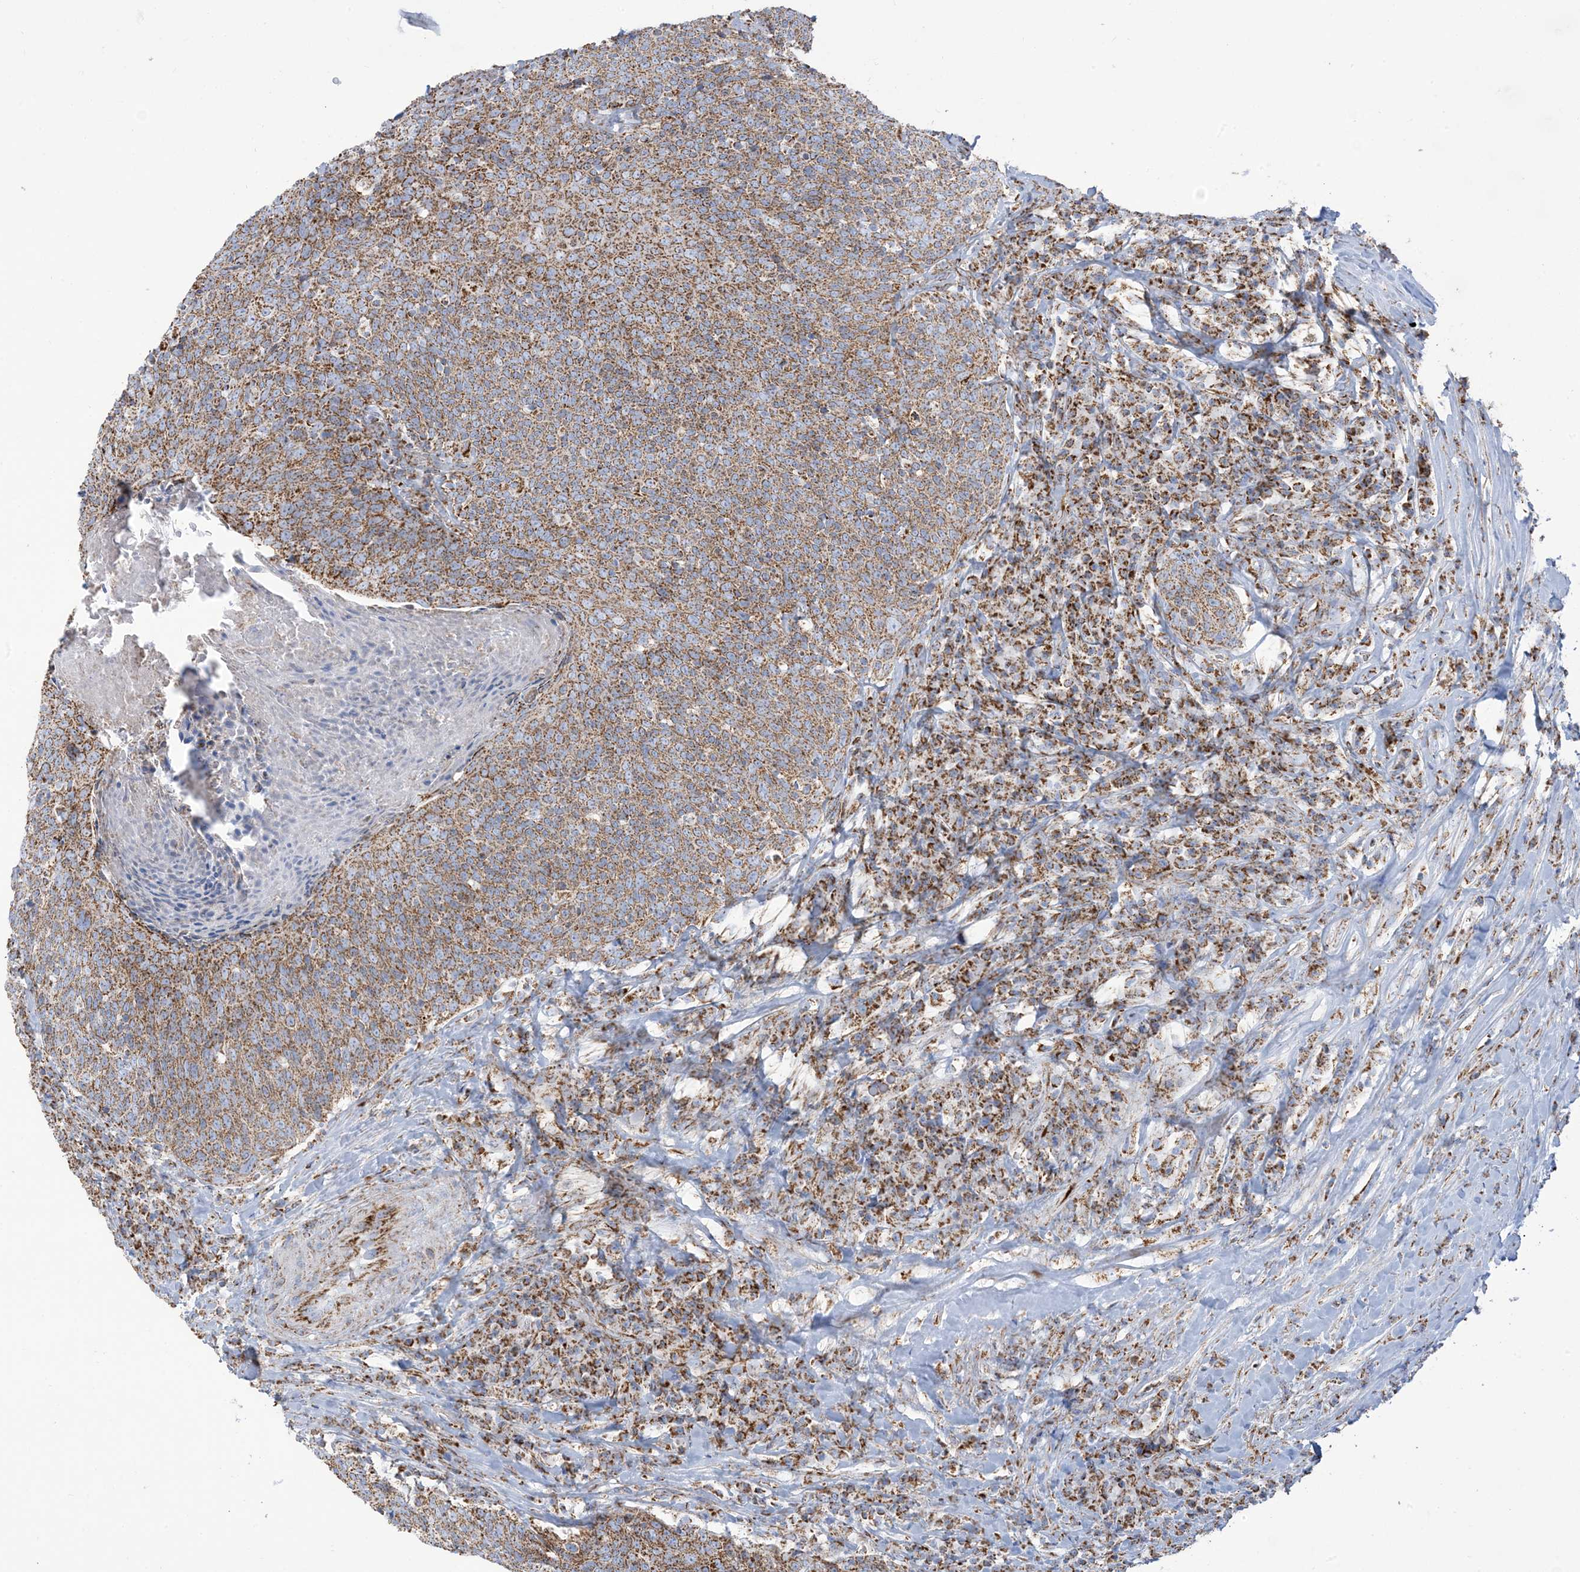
{"staining": {"intensity": "moderate", "quantity": ">75%", "location": "cytoplasmic/membranous"}, "tissue": "head and neck cancer", "cell_type": "Tumor cells", "image_type": "cancer", "snomed": [{"axis": "morphology", "description": "Squamous cell carcinoma, NOS"}, {"axis": "morphology", "description": "Squamous cell carcinoma, metastatic, NOS"}, {"axis": "topography", "description": "Lymph node"}, {"axis": "topography", "description": "Head-Neck"}], "caption": "Squamous cell carcinoma (head and neck) stained with a brown dye displays moderate cytoplasmic/membranous positive staining in about >75% of tumor cells.", "gene": "SAMM50", "patient": {"sex": "male", "age": 62}}